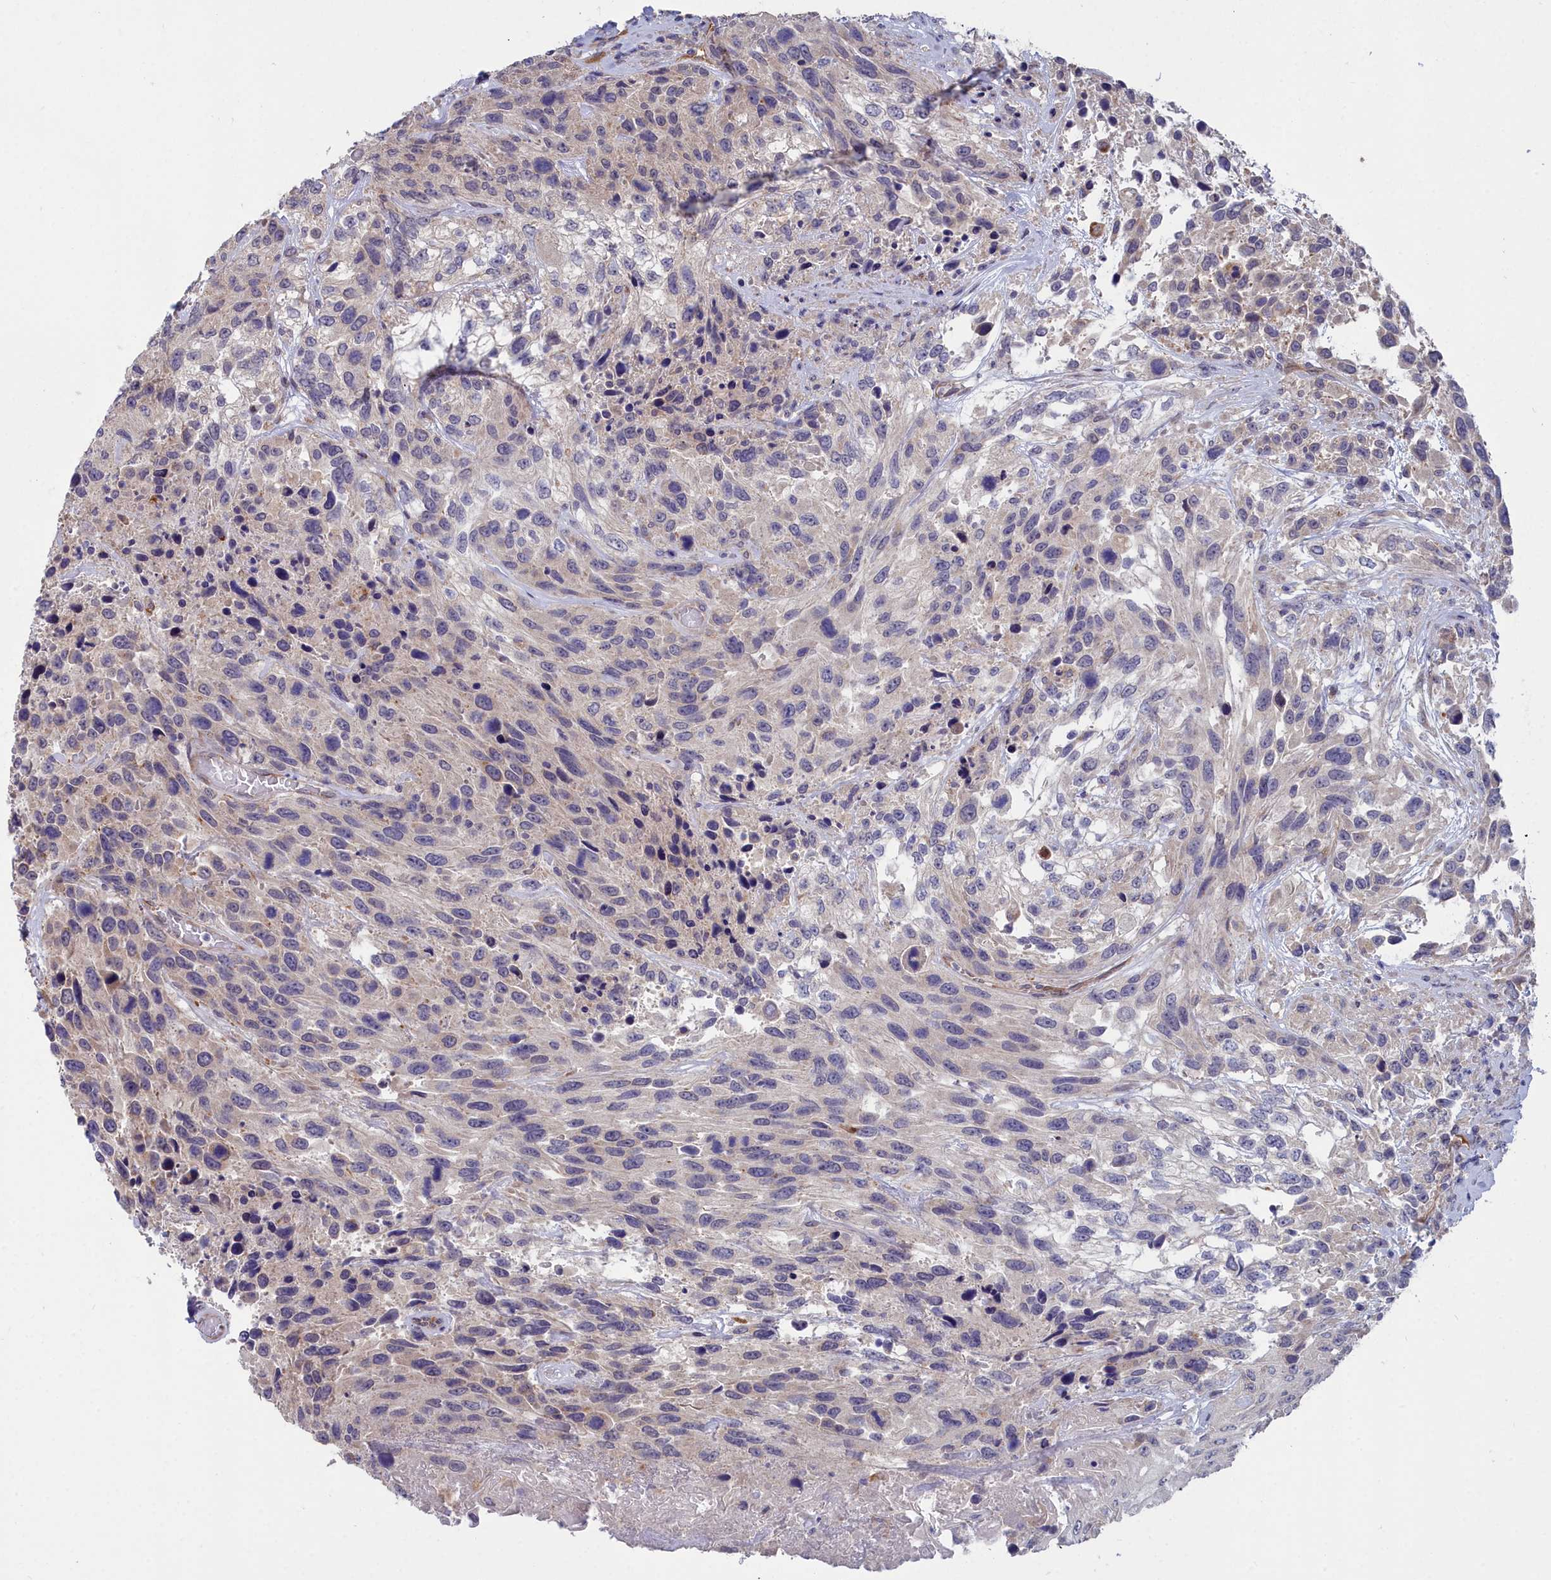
{"staining": {"intensity": "weak", "quantity": "<25%", "location": "cytoplasmic/membranous"}, "tissue": "urothelial cancer", "cell_type": "Tumor cells", "image_type": "cancer", "snomed": [{"axis": "morphology", "description": "Urothelial carcinoma, High grade"}, {"axis": "topography", "description": "Urinary bladder"}], "caption": "Immunohistochemical staining of urothelial carcinoma (high-grade) demonstrates no significant staining in tumor cells. (DAB immunohistochemistry with hematoxylin counter stain).", "gene": "RDX", "patient": {"sex": "female", "age": 70}}